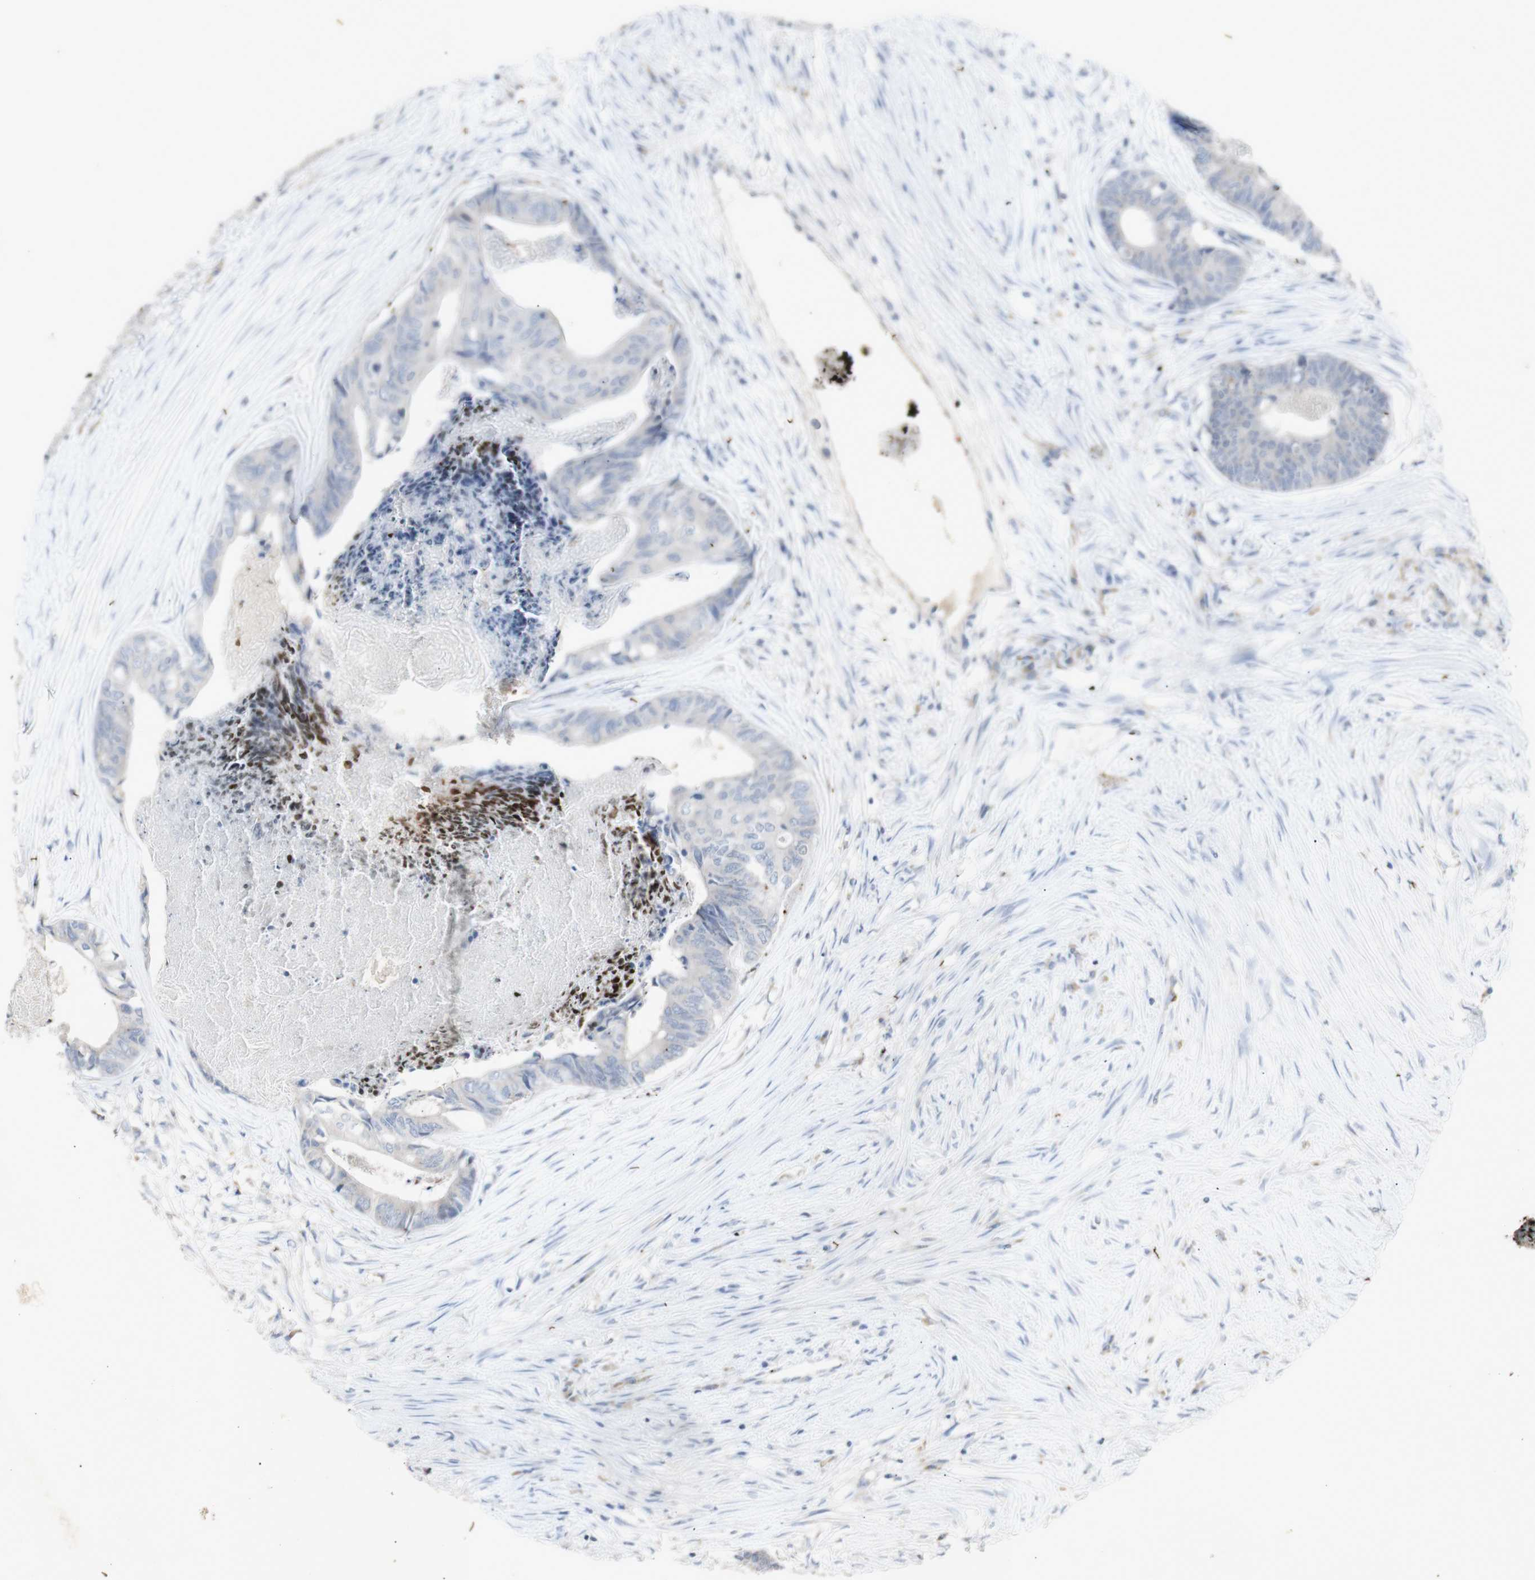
{"staining": {"intensity": "negative", "quantity": "none", "location": "none"}, "tissue": "colorectal cancer", "cell_type": "Tumor cells", "image_type": "cancer", "snomed": [{"axis": "morphology", "description": "Adenocarcinoma, NOS"}, {"axis": "topography", "description": "Rectum"}], "caption": "This is an immunohistochemistry histopathology image of human colorectal cancer (adenocarcinoma). There is no staining in tumor cells.", "gene": "INS", "patient": {"sex": "male", "age": 63}}